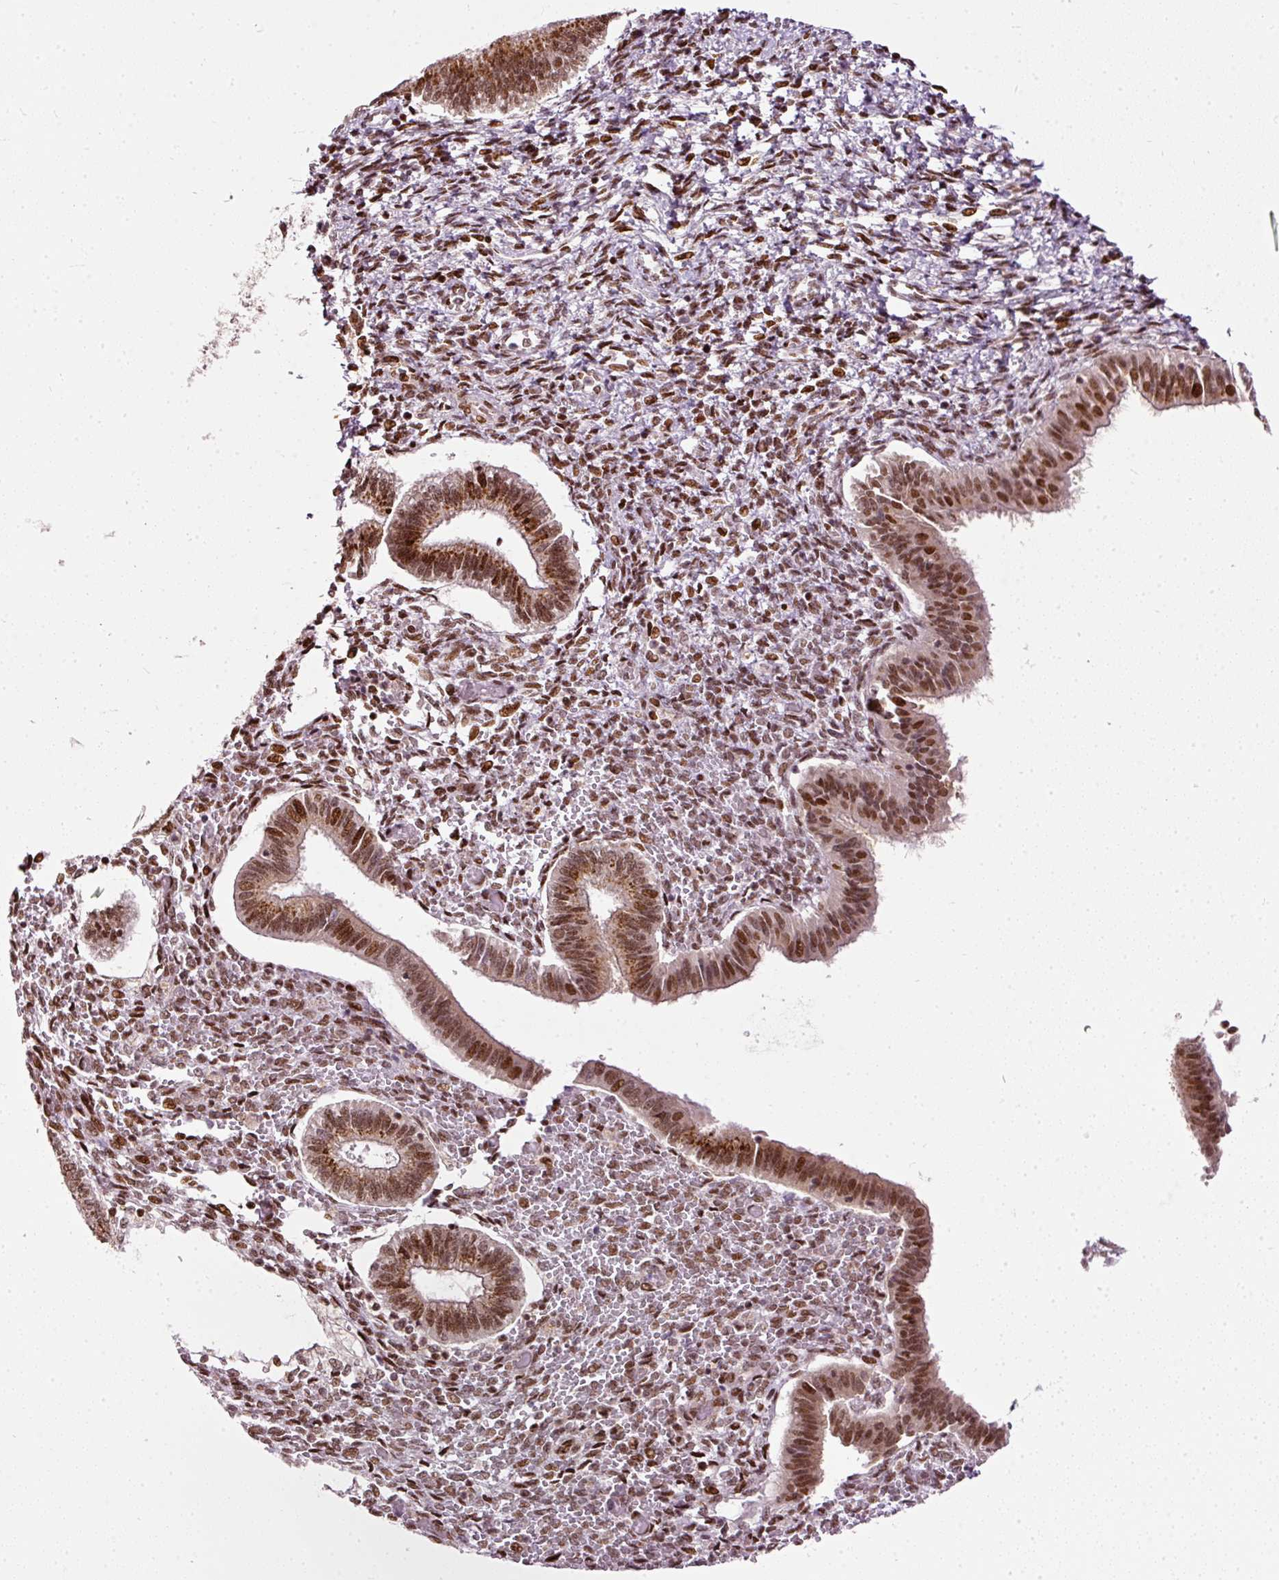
{"staining": {"intensity": "moderate", "quantity": "25%-75%", "location": "nuclear"}, "tissue": "endometrium", "cell_type": "Cells in endometrial stroma", "image_type": "normal", "snomed": [{"axis": "morphology", "description": "Normal tissue, NOS"}, {"axis": "topography", "description": "Endometrium"}], "caption": "An image showing moderate nuclear positivity in approximately 25%-75% of cells in endometrial stroma in benign endometrium, as visualized by brown immunohistochemical staining.", "gene": "ZNF778", "patient": {"sex": "female", "age": 25}}